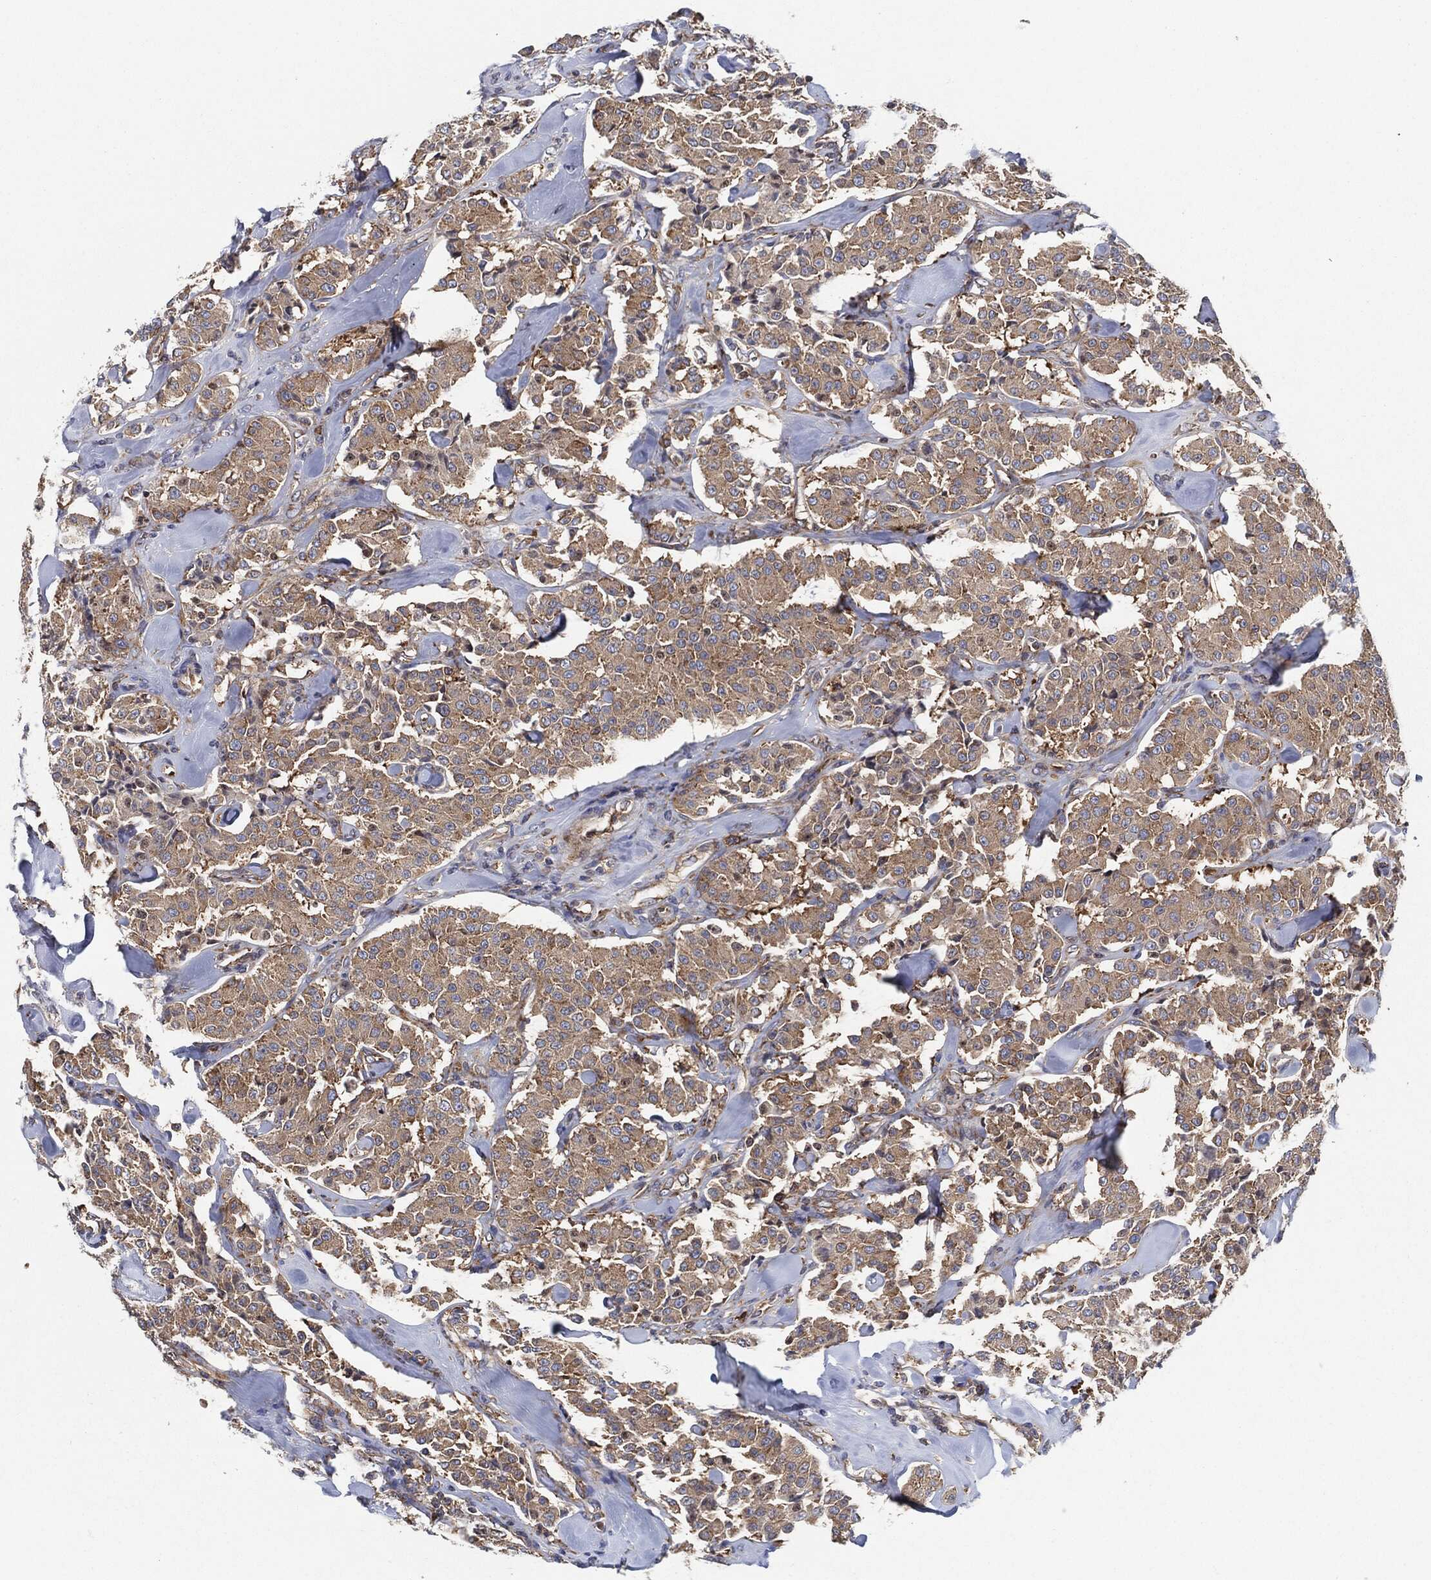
{"staining": {"intensity": "weak", "quantity": ">75%", "location": "cytoplasmic/membranous"}, "tissue": "carcinoid", "cell_type": "Tumor cells", "image_type": "cancer", "snomed": [{"axis": "morphology", "description": "Carcinoid, malignant, NOS"}, {"axis": "topography", "description": "Pancreas"}], "caption": "Weak cytoplasmic/membranous protein expression is seen in approximately >75% of tumor cells in malignant carcinoid.", "gene": "EIF2S2", "patient": {"sex": "male", "age": 41}}